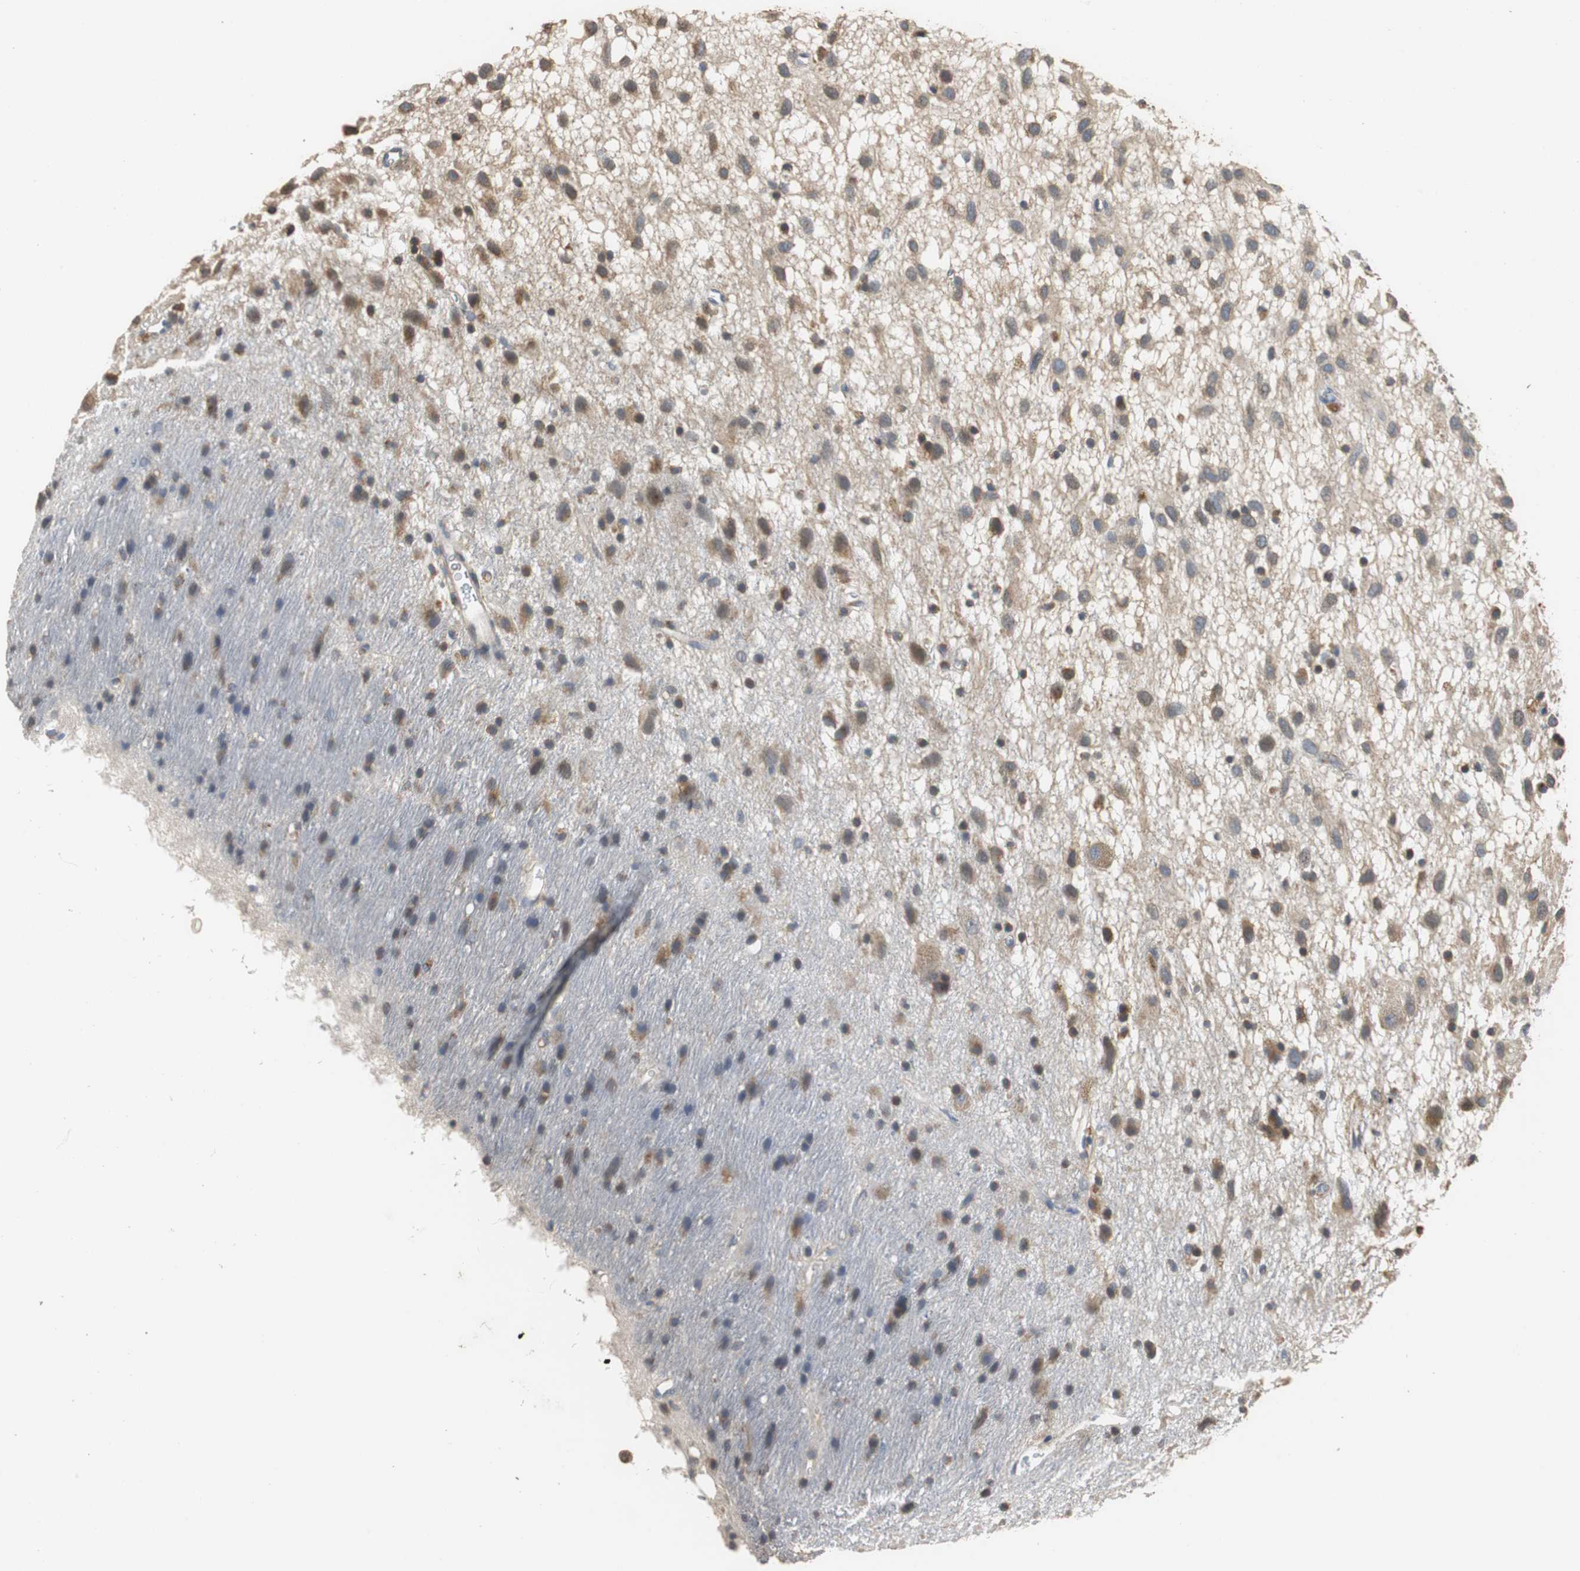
{"staining": {"intensity": "moderate", "quantity": "<25%", "location": "cytoplasmic/membranous"}, "tissue": "glioma", "cell_type": "Tumor cells", "image_type": "cancer", "snomed": [{"axis": "morphology", "description": "Glioma, malignant, Low grade"}, {"axis": "topography", "description": "Brain"}], "caption": "A brown stain shows moderate cytoplasmic/membranous positivity of a protein in glioma tumor cells.", "gene": "HMGCL", "patient": {"sex": "male", "age": 77}}